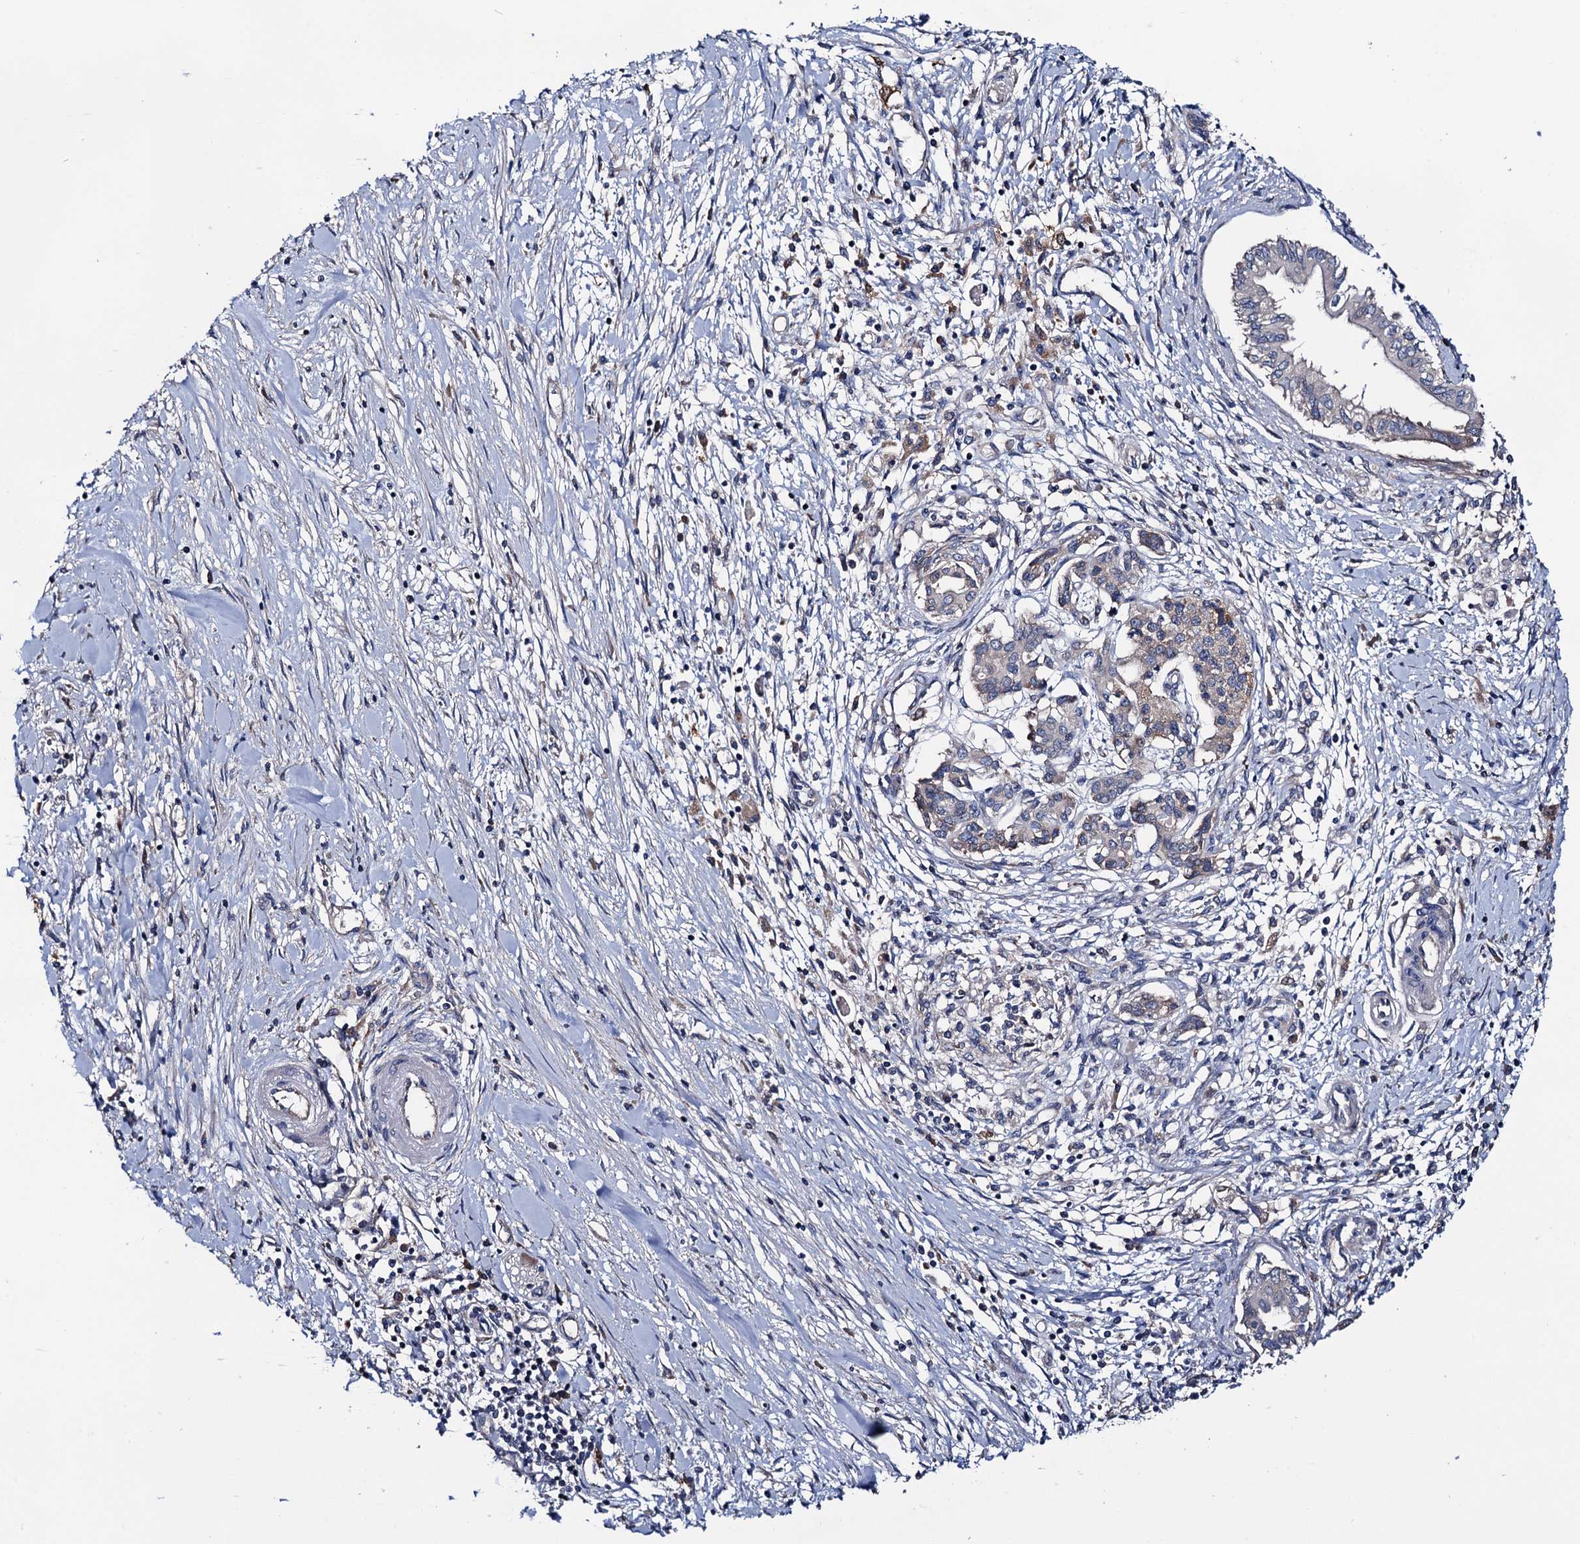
{"staining": {"intensity": "negative", "quantity": "none", "location": "none"}, "tissue": "pancreatic cancer", "cell_type": "Tumor cells", "image_type": "cancer", "snomed": [{"axis": "morphology", "description": "Adenocarcinoma, NOS"}, {"axis": "topography", "description": "Pancreas"}], "caption": "The immunohistochemistry (IHC) image has no significant staining in tumor cells of pancreatic cancer tissue.", "gene": "TRMT112", "patient": {"sex": "female", "age": 50}}